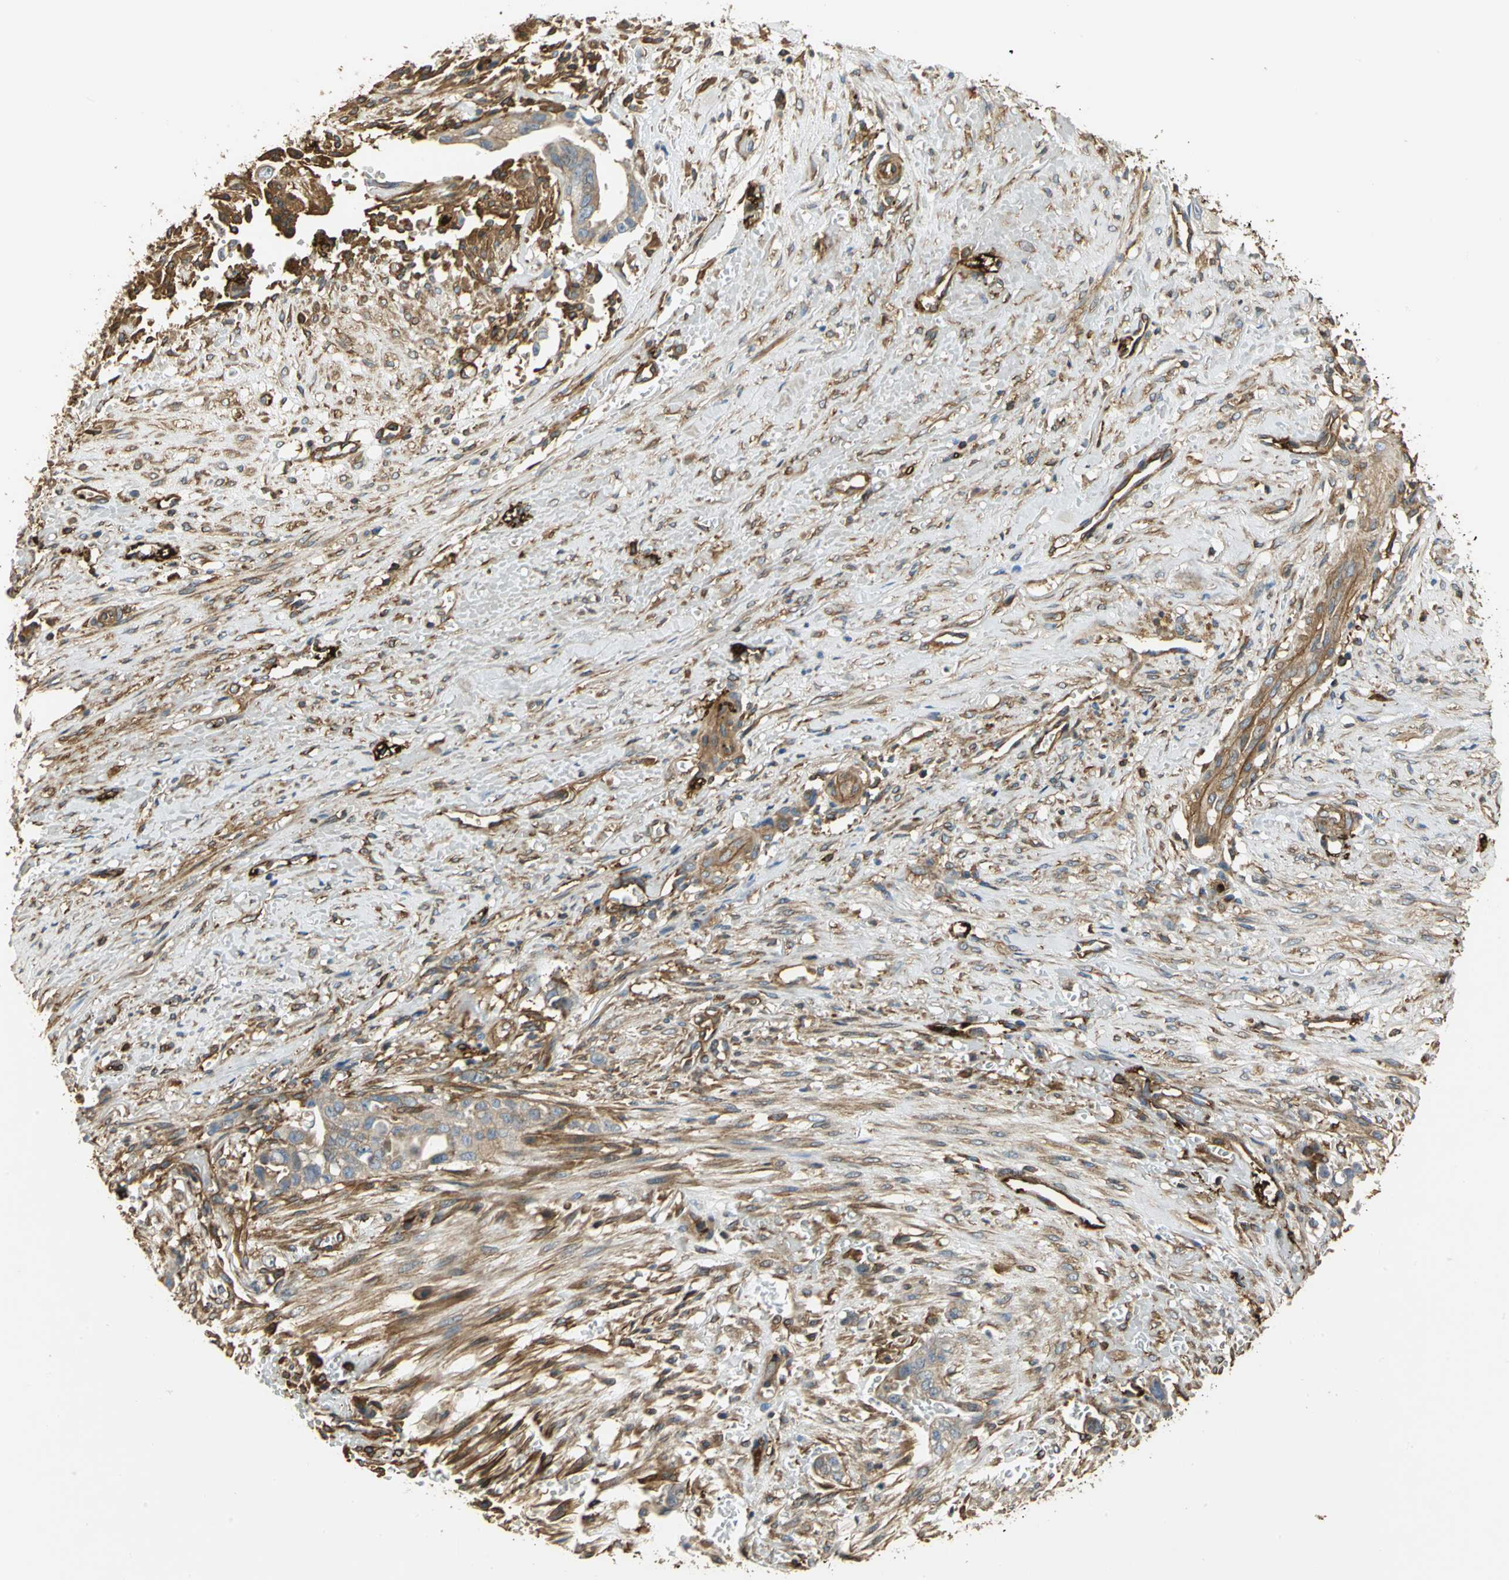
{"staining": {"intensity": "moderate", "quantity": ">75%", "location": "cytoplasmic/membranous"}, "tissue": "liver cancer", "cell_type": "Tumor cells", "image_type": "cancer", "snomed": [{"axis": "morphology", "description": "Cholangiocarcinoma"}, {"axis": "topography", "description": "Liver"}], "caption": "Tumor cells reveal medium levels of moderate cytoplasmic/membranous positivity in approximately >75% of cells in liver cholangiocarcinoma.", "gene": "TLN1", "patient": {"sex": "female", "age": 70}}